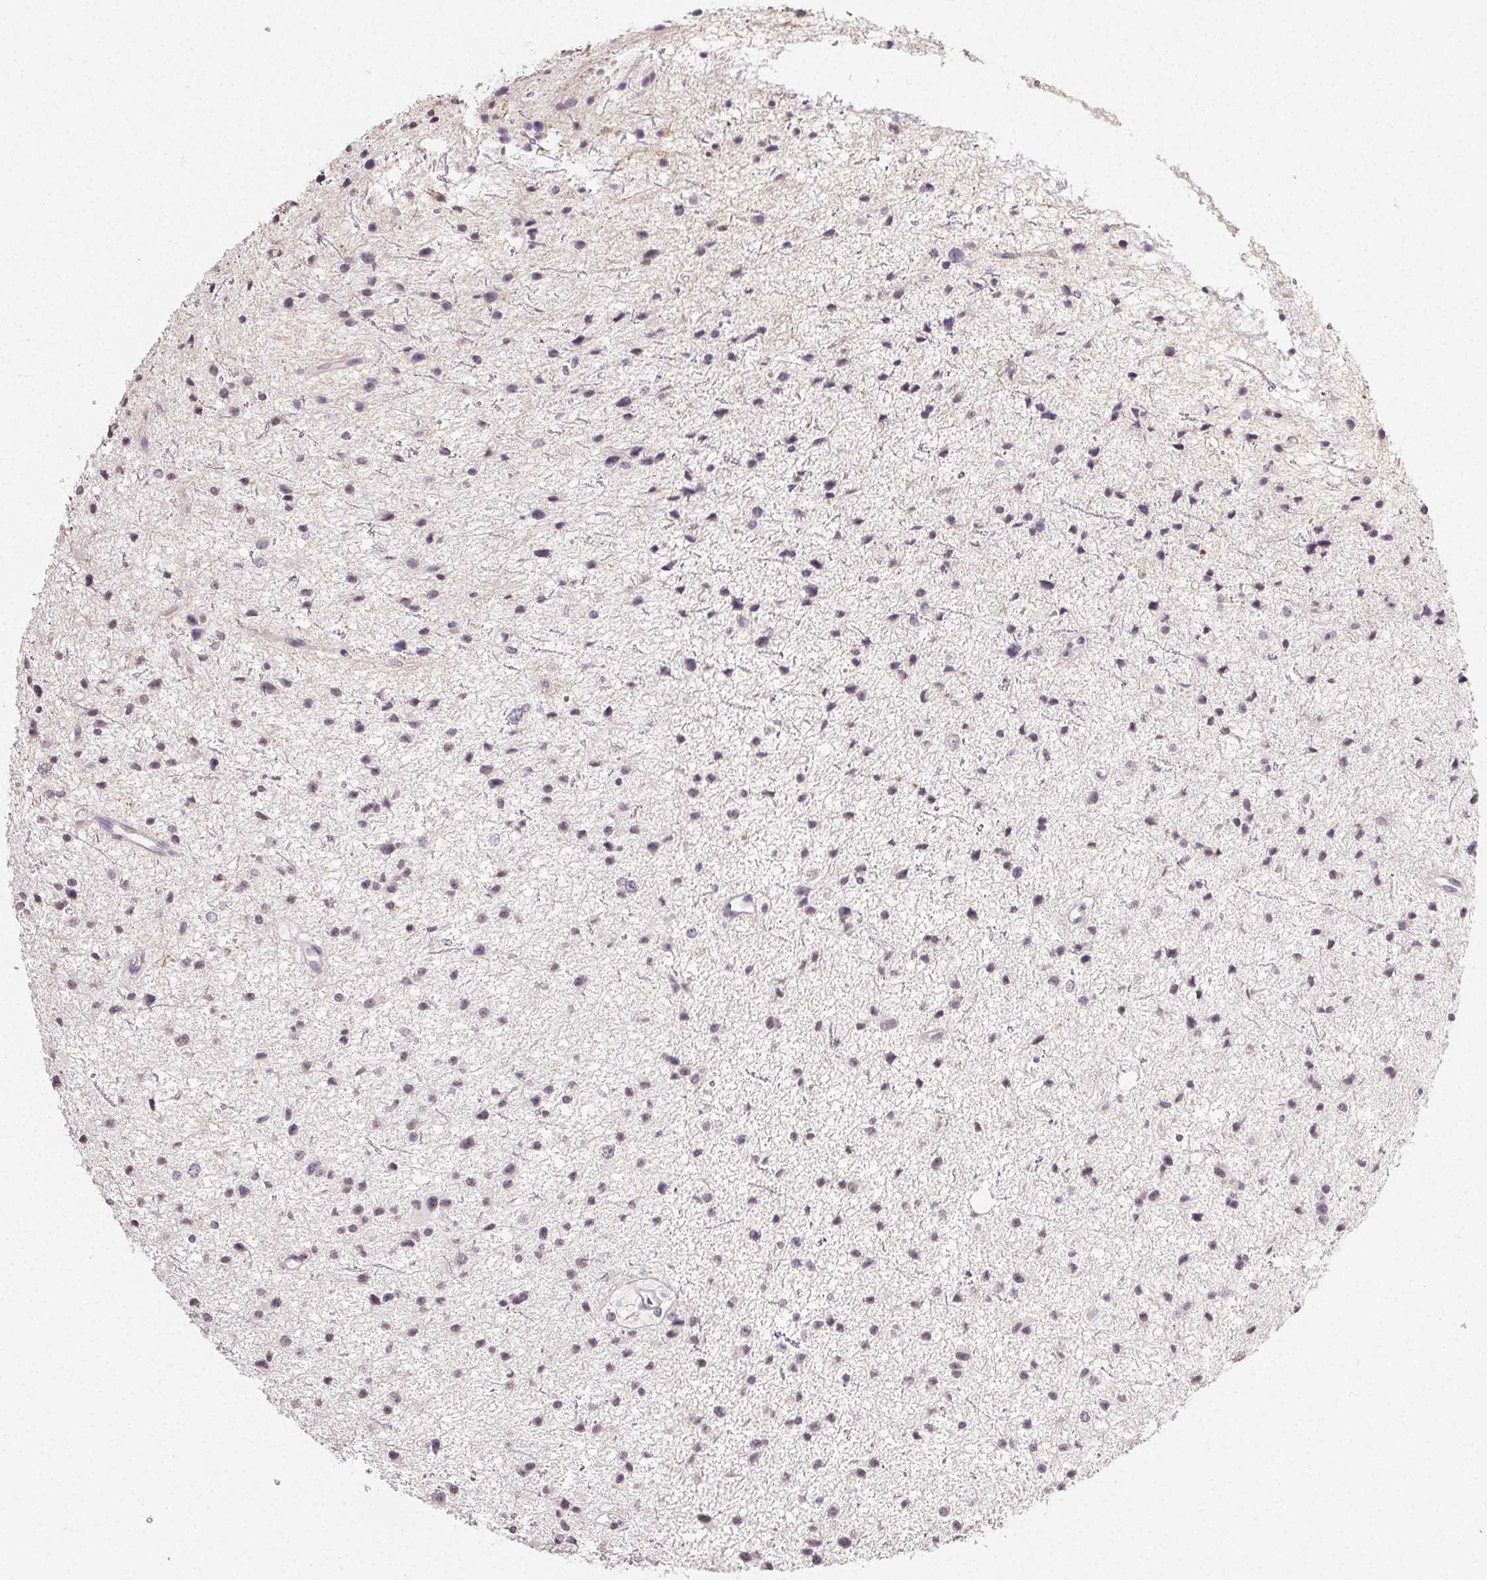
{"staining": {"intensity": "negative", "quantity": "none", "location": "none"}, "tissue": "glioma", "cell_type": "Tumor cells", "image_type": "cancer", "snomed": [{"axis": "morphology", "description": "Glioma, malignant, Low grade"}, {"axis": "topography", "description": "Brain"}], "caption": "DAB (3,3'-diaminobenzidine) immunohistochemical staining of human malignant low-grade glioma exhibits no significant staining in tumor cells.", "gene": "TMEM174", "patient": {"sex": "male", "age": 43}}